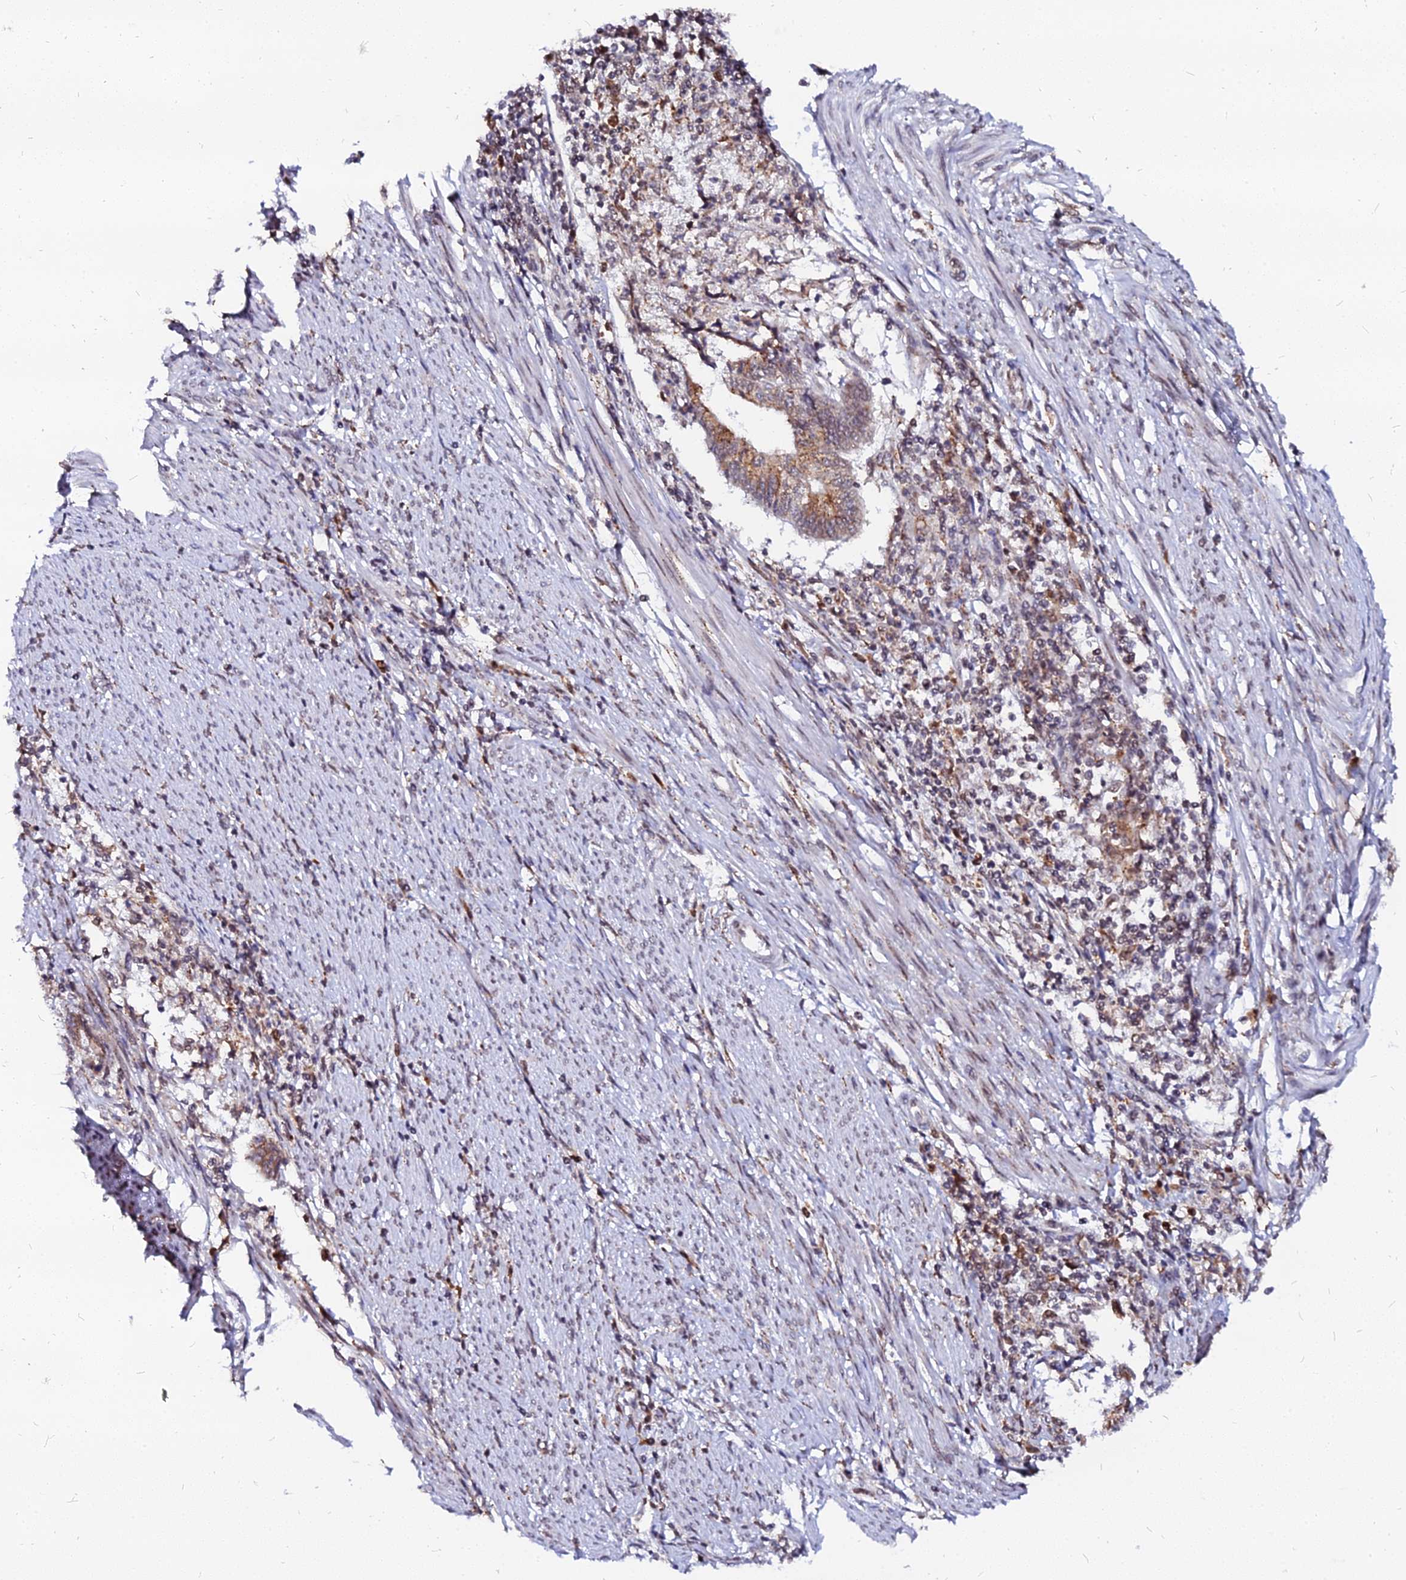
{"staining": {"intensity": "moderate", "quantity": ">75%", "location": "cytoplasmic/membranous"}, "tissue": "endometrial cancer", "cell_type": "Tumor cells", "image_type": "cancer", "snomed": [{"axis": "morphology", "description": "Adenocarcinoma, NOS"}, {"axis": "topography", "description": "Uterus"}, {"axis": "topography", "description": "Endometrium"}], "caption": "IHC (DAB (3,3'-diaminobenzidine)) staining of human endometrial adenocarcinoma demonstrates moderate cytoplasmic/membranous protein positivity in approximately >75% of tumor cells.", "gene": "RNF121", "patient": {"sex": "female", "age": 70}}